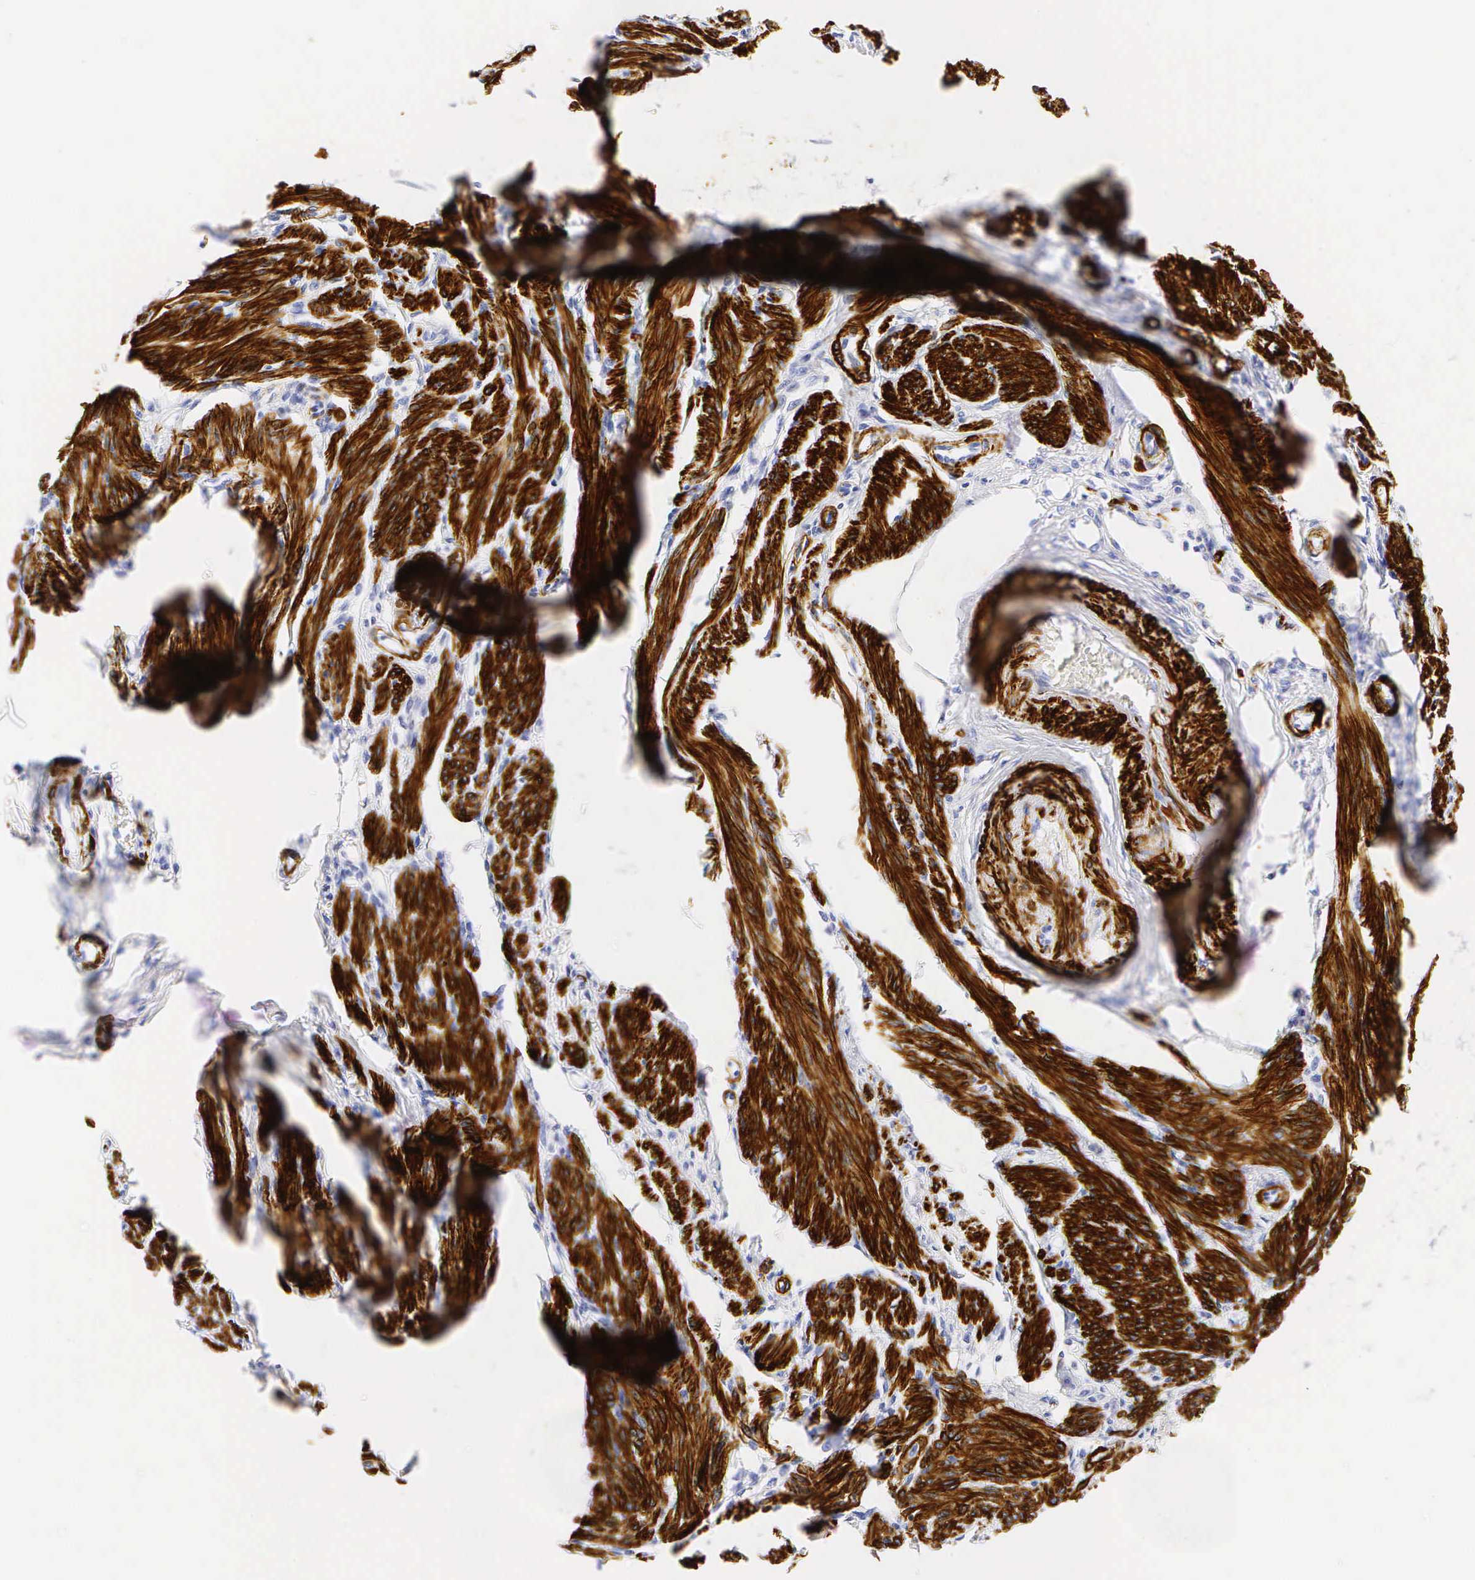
{"staining": {"intensity": "negative", "quantity": "none", "location": "none"}, "tissue": "endometrial cancer", "cell_type": "Tumor cells", "image_type": "cancer", "snomed": [{"axis": "morphology", "description": "Adenocarcinoma, NOS"}, {"axis": "topography", "description": "Endometrium"}], "caption": "The image reveals no staining of tumor cells in endometrial adenocarcinoma.", "gene": "CALD1", "patient": {"sex": "female", "age": 76}}